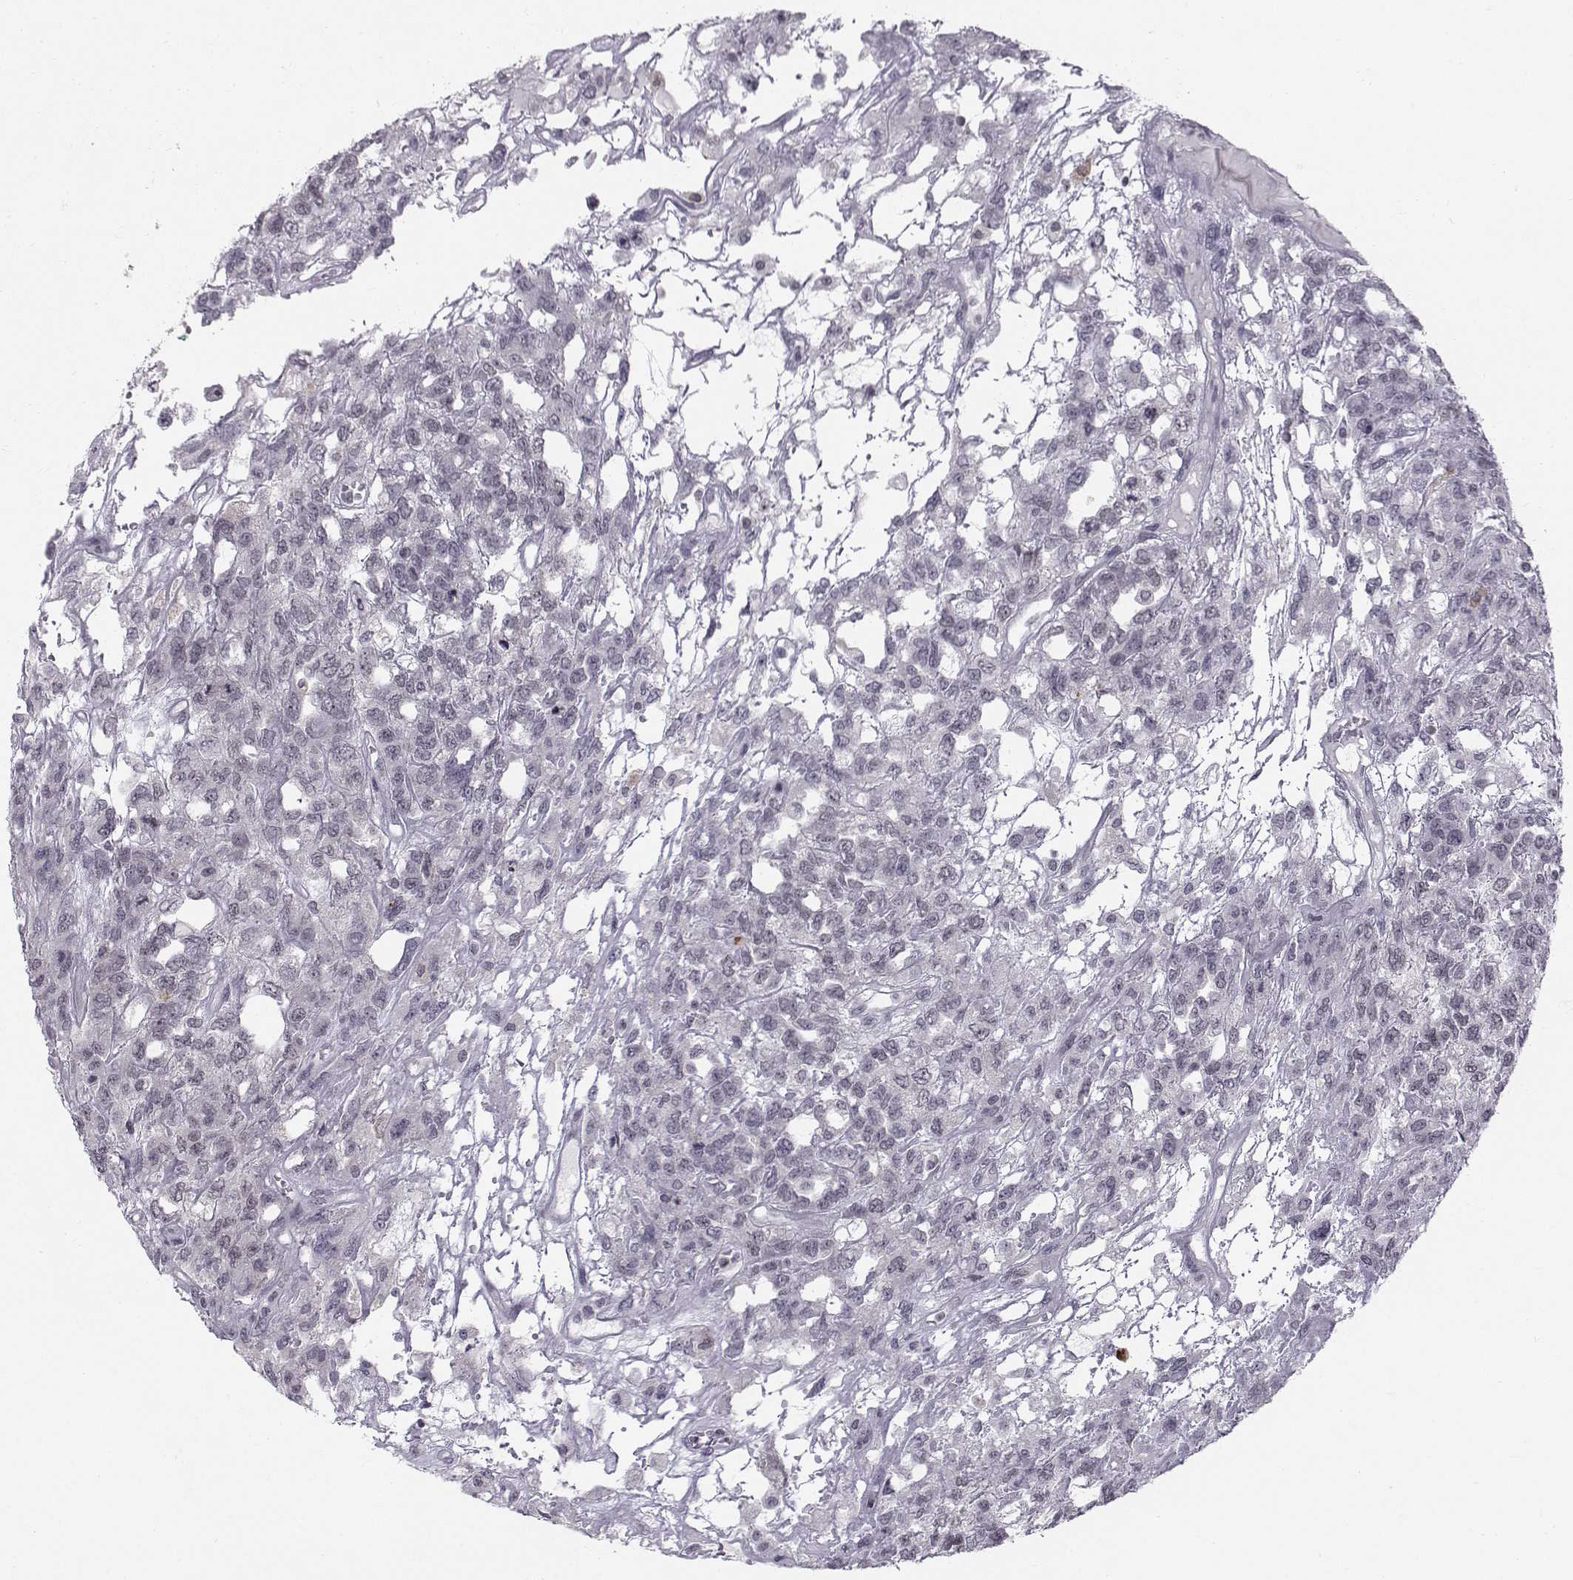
{"staining": {"intensity": "negative", "quantity": "none", "location": "none"}, "tissue": "testis cancer", "cell_type": "Tumor cells", "image_type": "cancer", "snomed": [{"axis": "morphology", "description": "Seminoma, NOS"}, {"axis": "topography", "description": "Testis"}], "caption": "Immunohistochemical staining of human seminoma (testis) shows no significant expression in tumor cells. (DAB immunohistochemistry (IHC), high magnification).", "gene": "MARCHF4", "patient": {"sex": "male", "age": 52}}